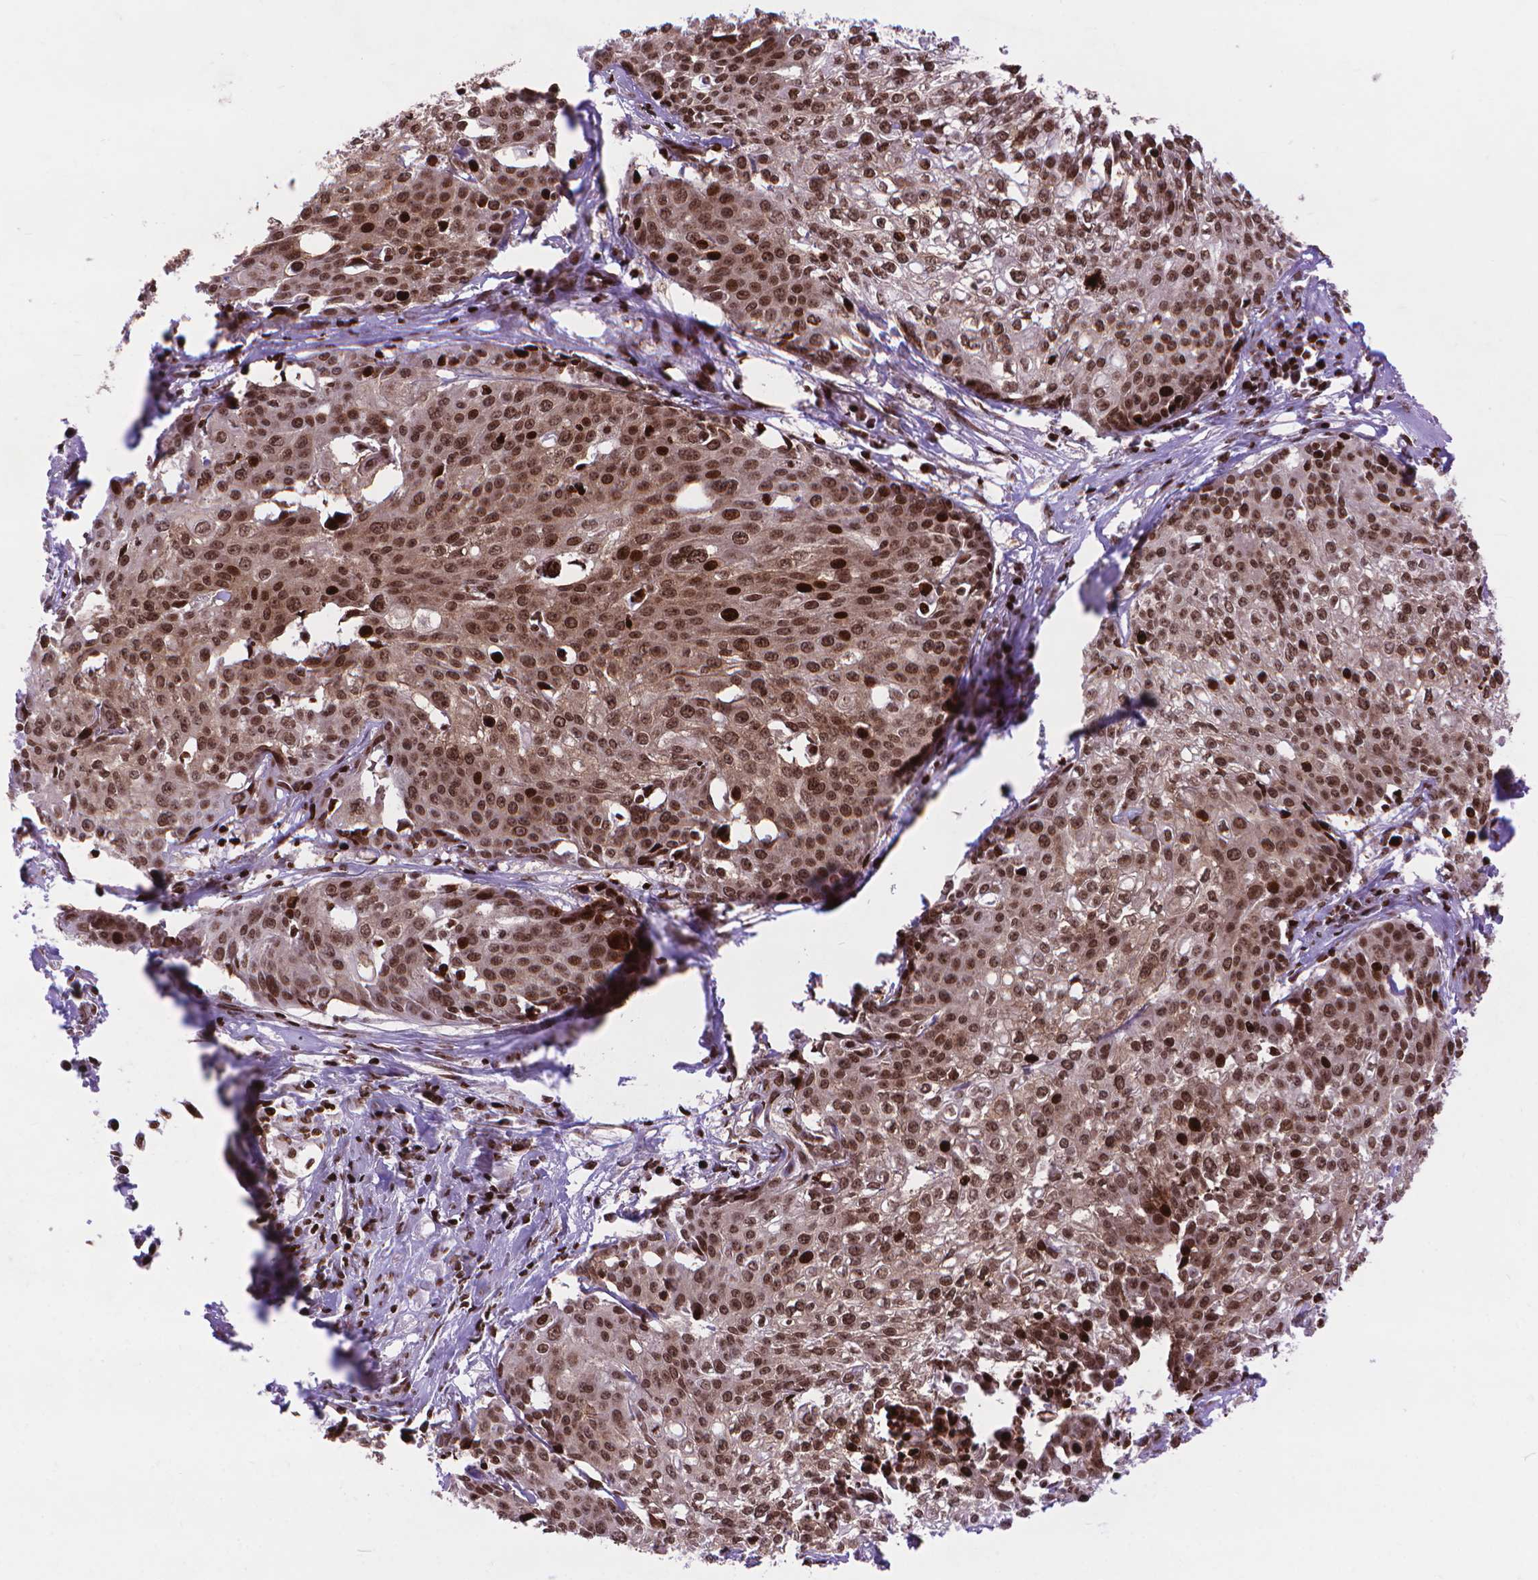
{"staining": {"intensity": "moderate", "quantity": ">75%", "location": "nuclear"}, "tissue": "cervical cancer", "cell_type": "Tumor cells", "image_type": "cancer", "snomed": [{"axis": "morphology", "description": "Squamous cell carcinoma, NOS"}, {"axis": "topography", "description": "Cervix"}], "caption": "Tumor cells show moderate nuclear staining in approximately >75% of cells in squamous cell carcinoma (cervical). Nuclei are stained in blue.", "gene": "AMER1", "patient": {"sex": "female", "age": 39}}